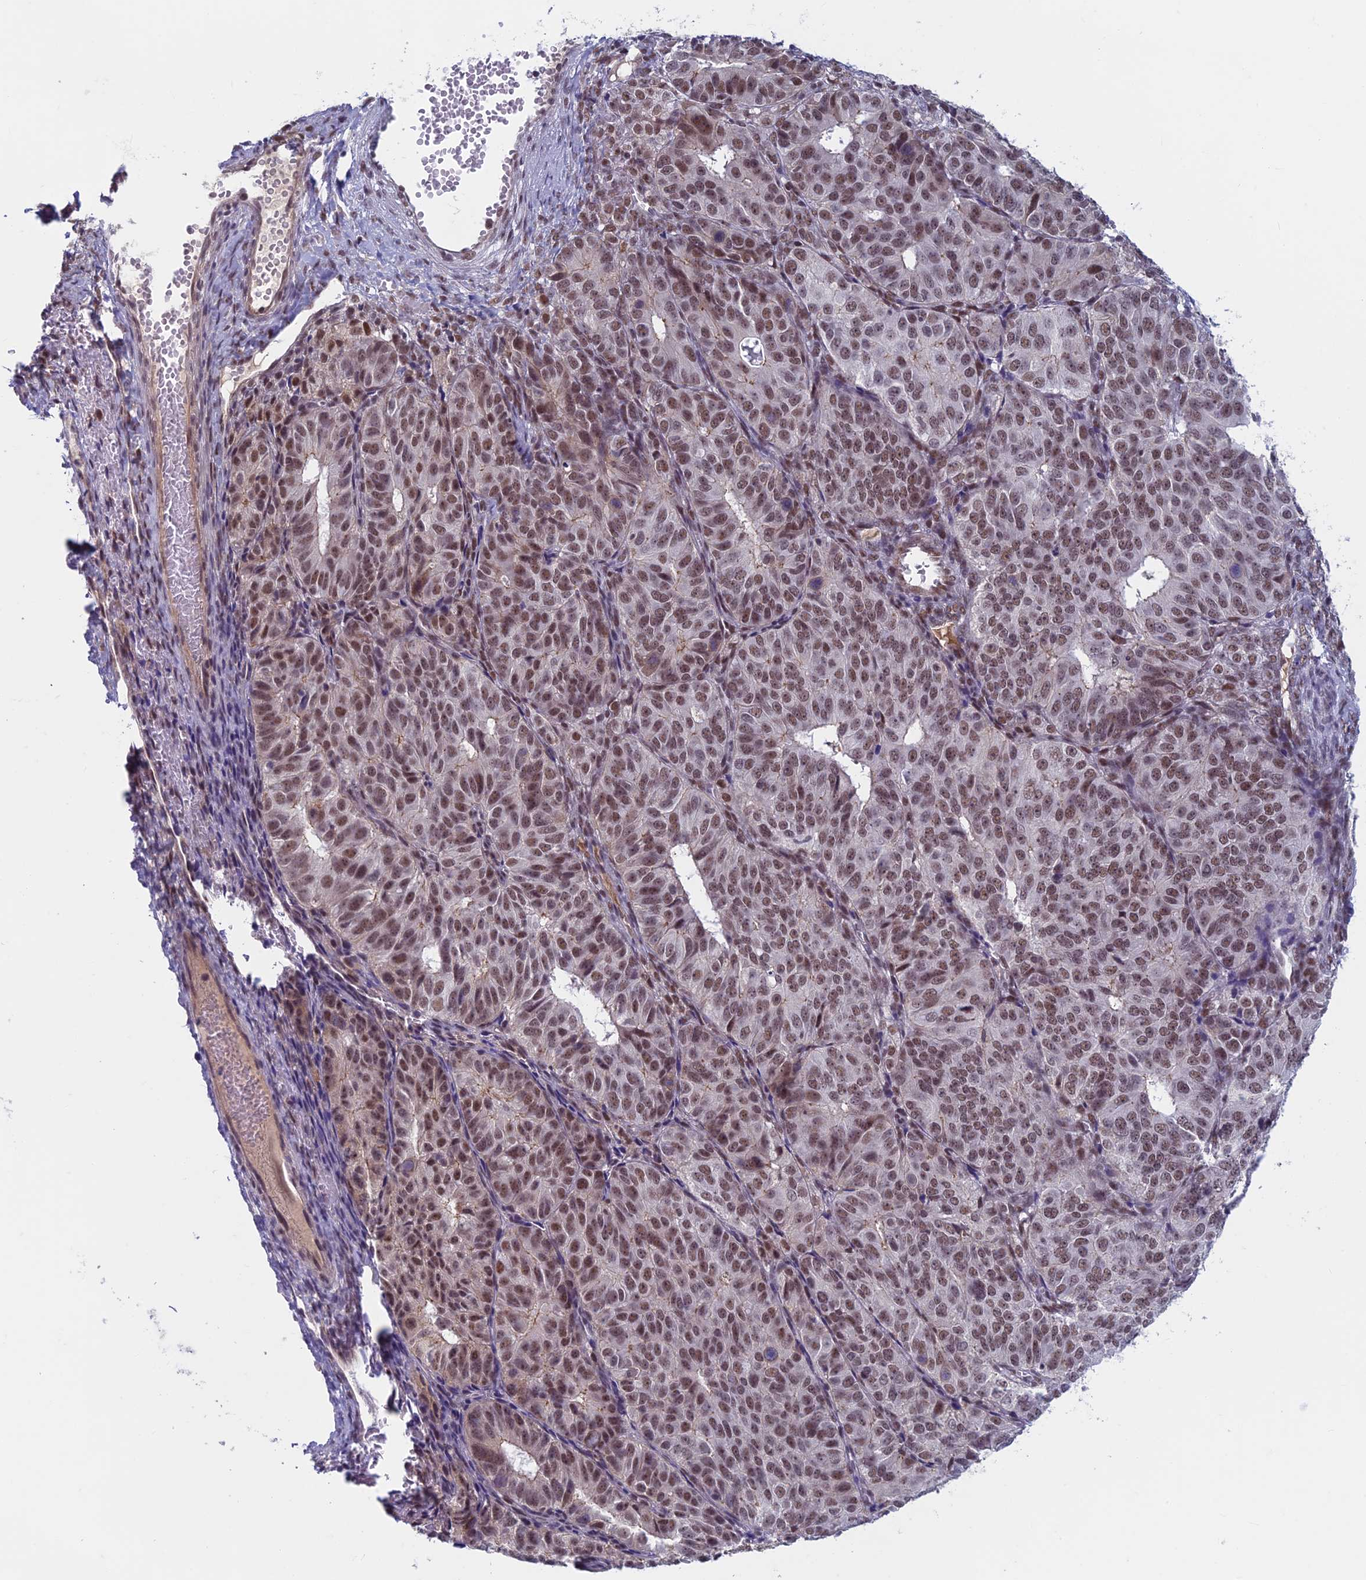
{"staining": {"intensity": "moderate", "quantity": ">75%", "location": "nuclear"}, "tissue": "ovarian cancer", "cell_type": "Tumor cells", "image_type": "cancer", "snomed": [{"axis": "morphology", "description": "Carcinoma, endometroid"}, {"axis": "topography", "description": "Ovary"}], "caption": "Protein expression analysis of human ovarian endometroid carcinoma reveals moderate nuclear positivity in about >75% of tumor cells.", "gene": "ASH2L", "patient": {"sex": "female", "age": 51}}